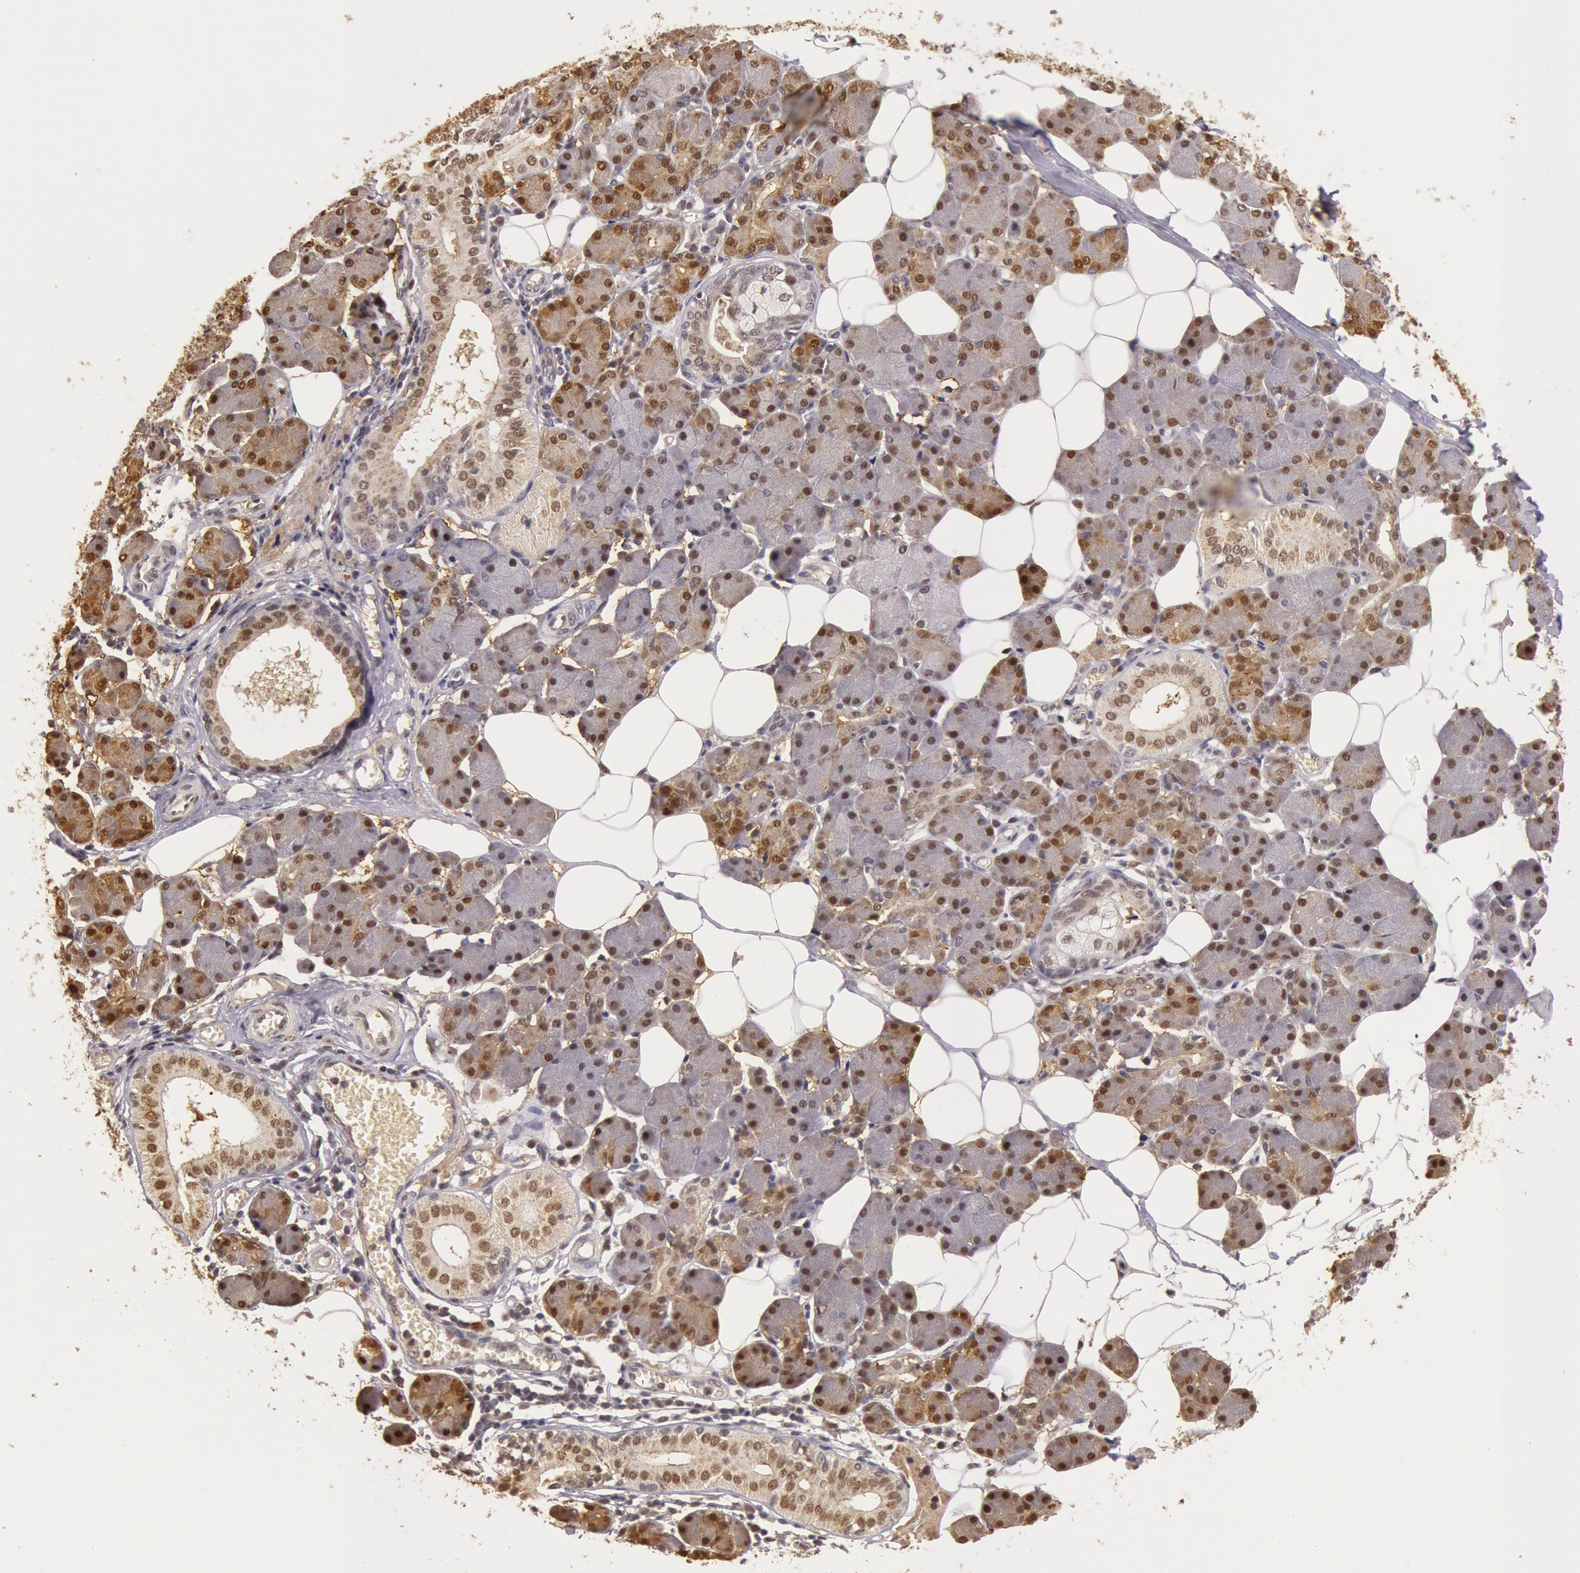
{"staining": {"intensity": "weak", "quantity": "25%-75%", "location": "nuclear"}, "tissue": "salivary gland", "cell_type": "Glandular cells", "image_type": "normal", "snomed": [{"axis": "morphology", "description": "Normal tissue, NOS"}, {"axis": "morphology", "description": "Adenoma, NOS"}, {"axis": "topography", "description": "Salivary gland"}], "caption": "Protein staining by IHC shows weak nuclear staining in approximately 25%-75% of glandular cells in unremarkable salivary gland. (DAB (3,3'-diaminobenzidine) IHC with brightfield microscopy, high magnification).", "gene": "LIG4", "patient": {"sex": "female", "age": 32}}